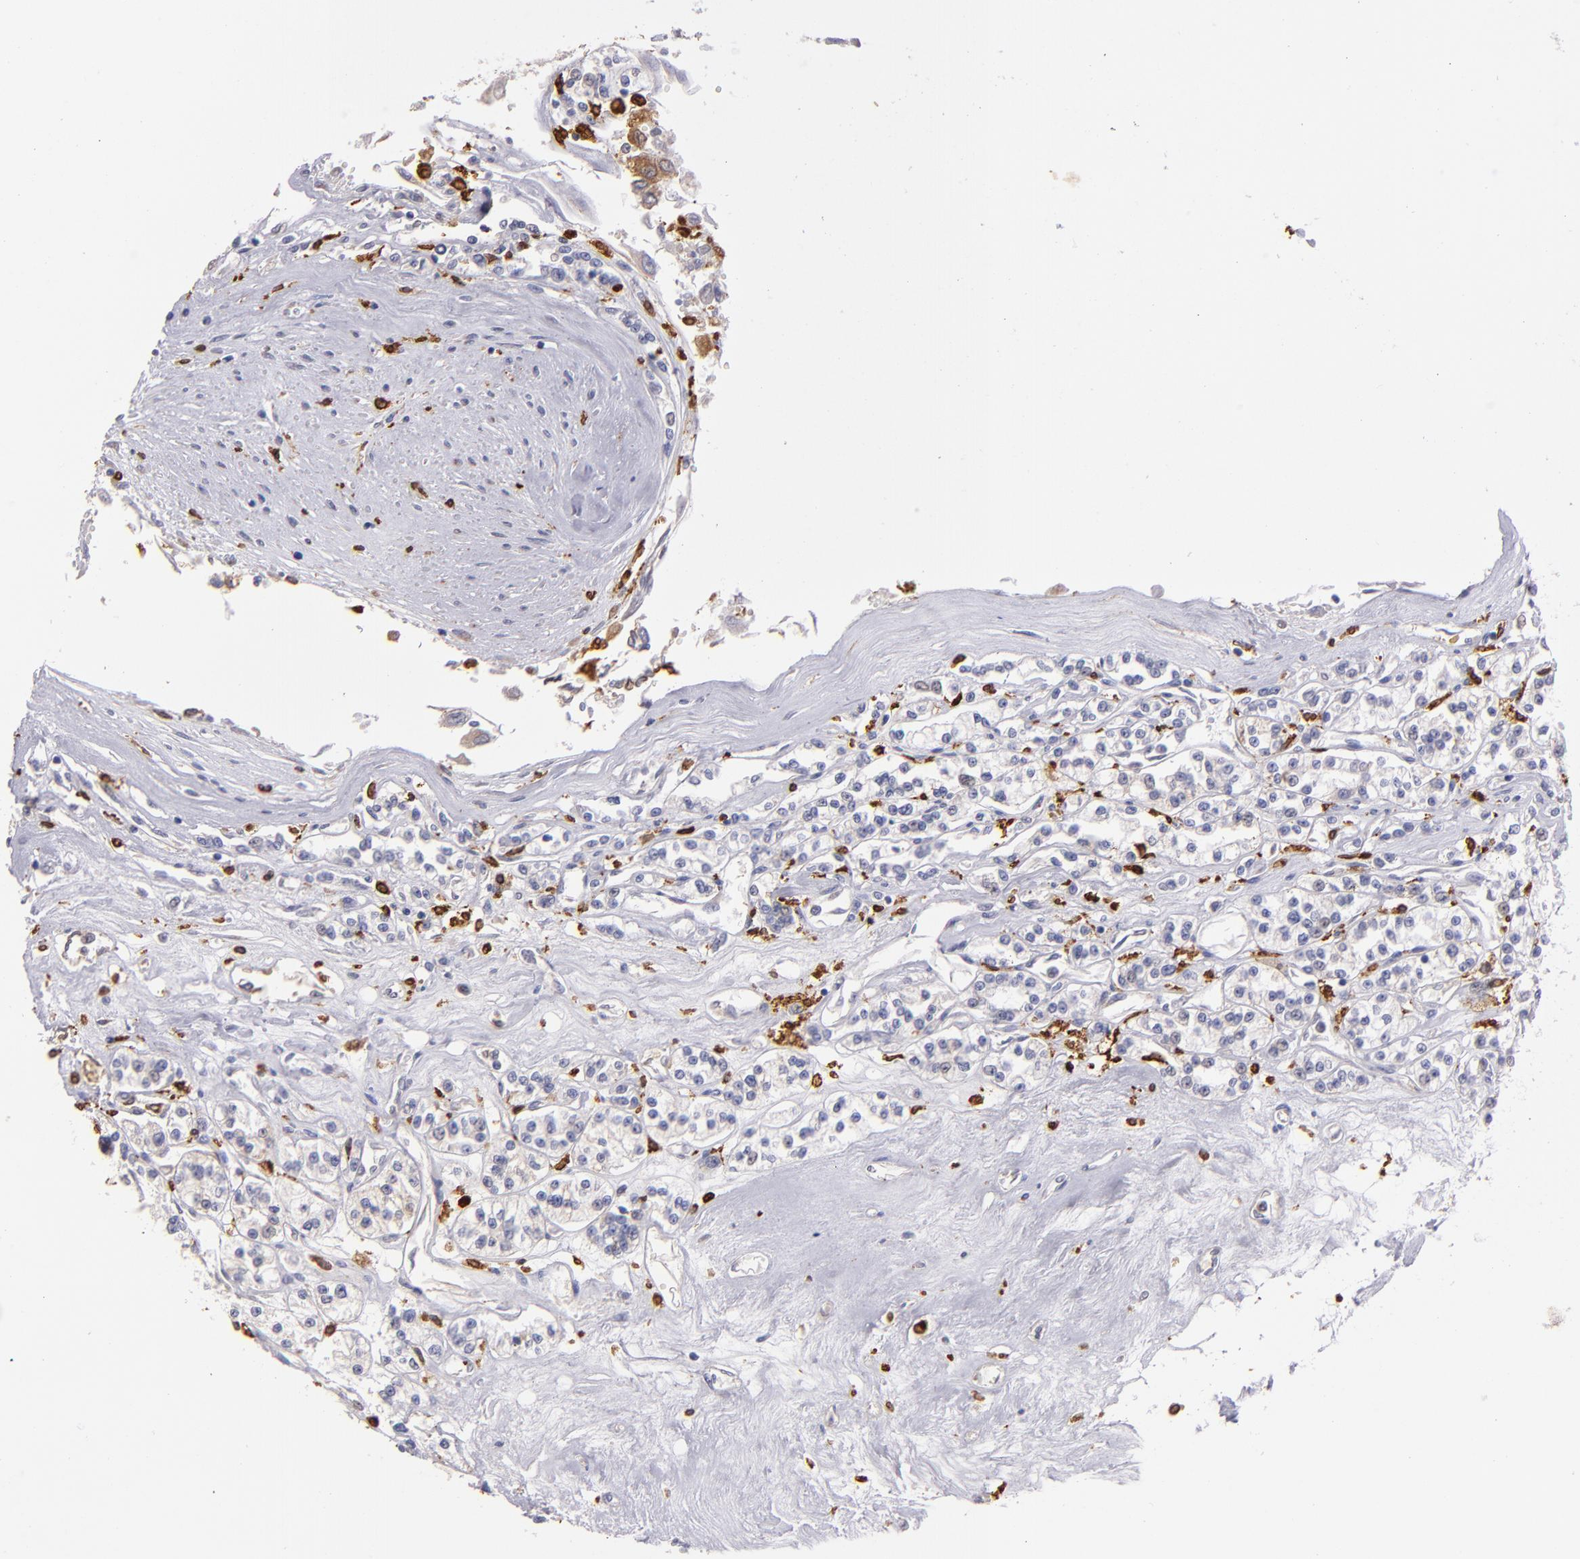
{"staining": {"intensity": "weak", "quantity": "<25%", "location": "cytoplasmic/membranous"}, "tissue": "renal cancer", "cell_type": "Tumor cells", "image_type": "cancer", "snomed": [{"axis": "morphology", "description": "Adenocarcinoma, NOS"}, {"axis": "topography", "description": "Kidney"}], "caption": "This is an IHC image of human renal cancer. There is no expression in tumor cells.", "gene": "PTGS1", "patient": {"sex": "female", "age": 76}}